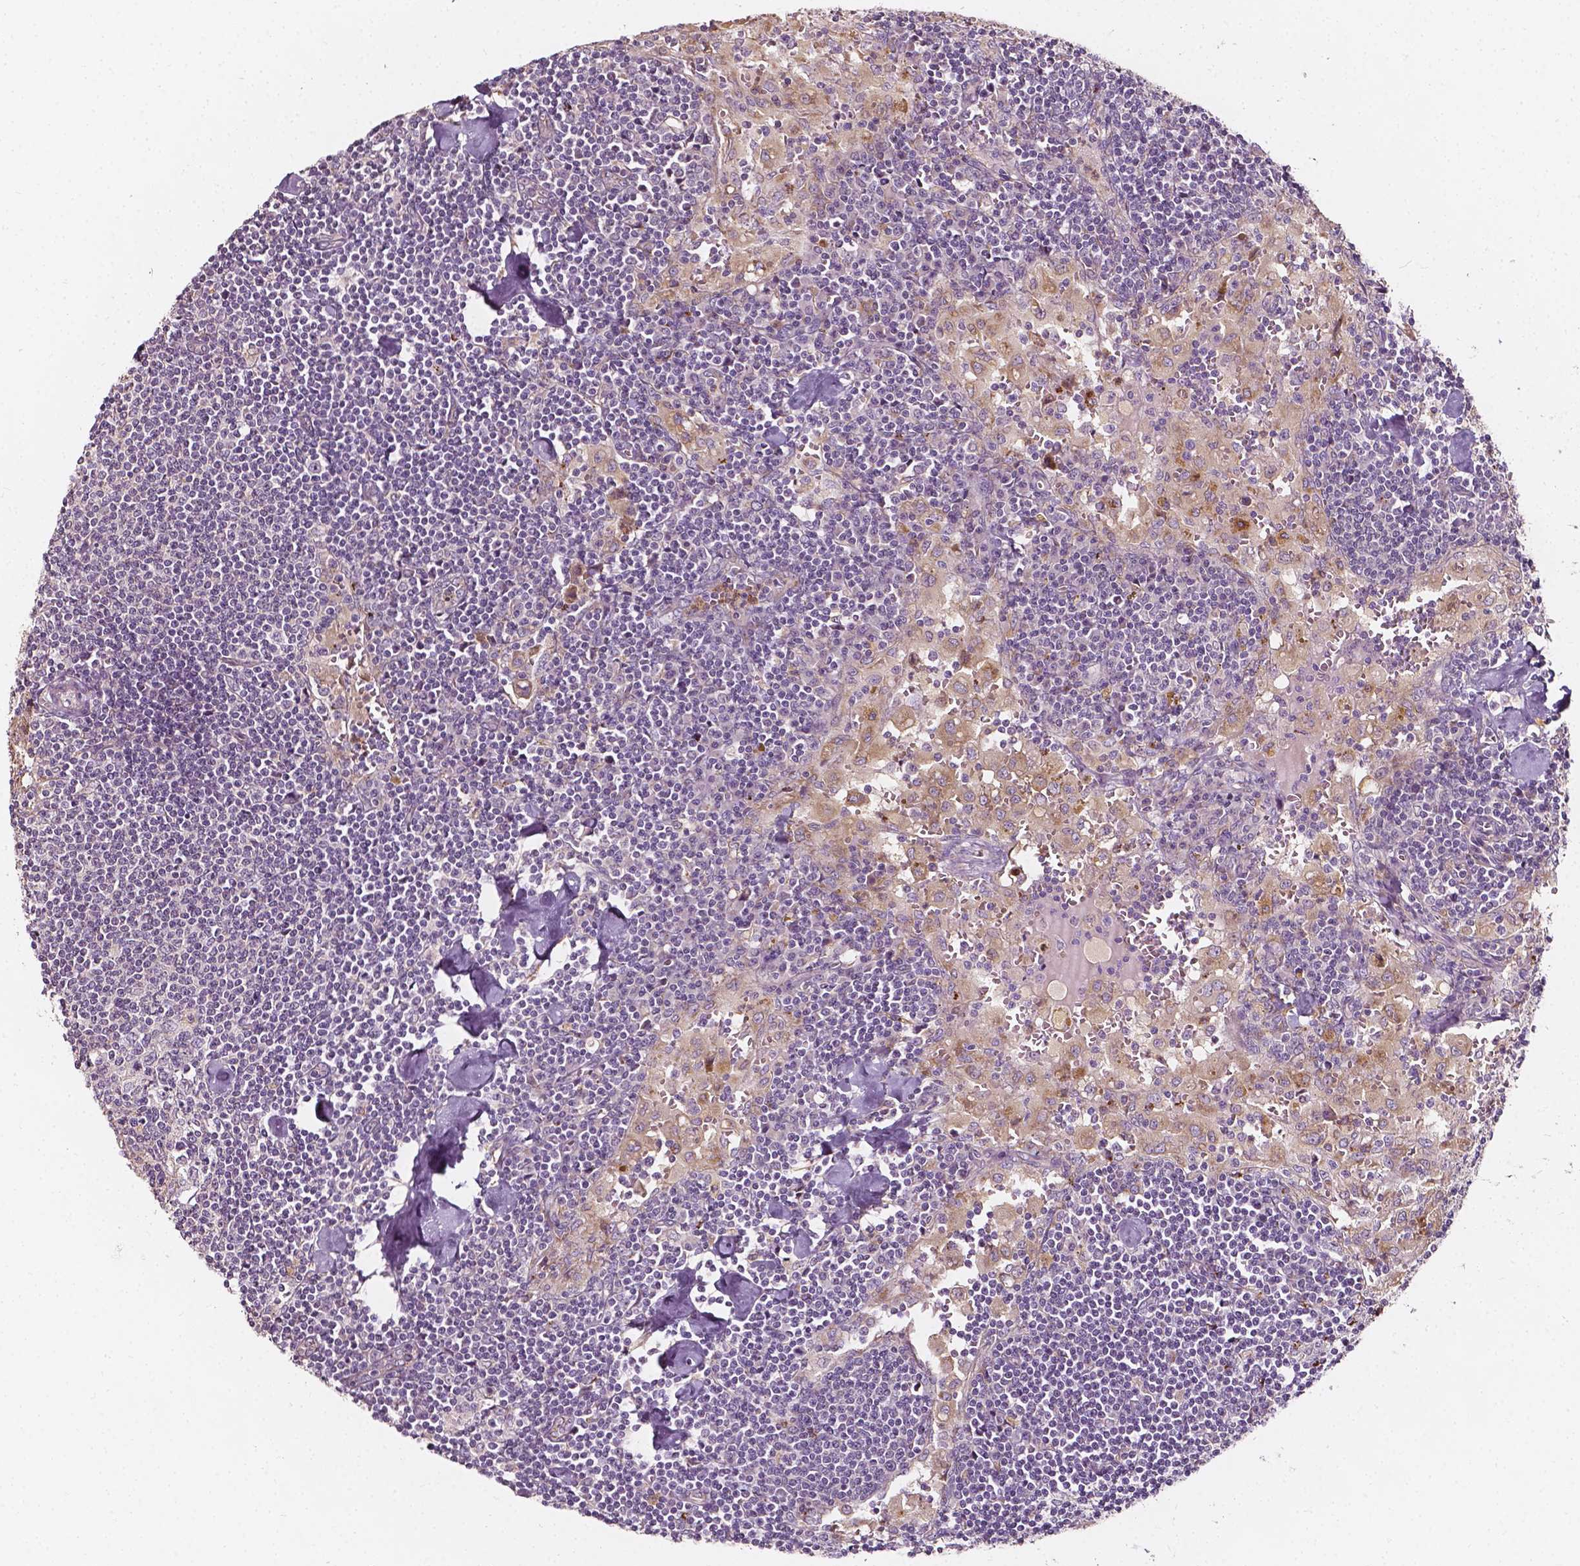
{"staining": {"intensity": "negative", "quantity": "none", "location": "none"}, "tissue": "lymph node", "cell_type": "Germinal center cells", "image_type": "normal", "snomed": [{"axis": "morphology", "description": "Normal tissue, NOS"}, {"axis": "topography", "description": "Lymph node"}], "caption": "The micrograph exhibits no staining of germinal center cells in unremarkable lymph node. Brightfield microscopy of immunohistochemistry stained with DAB (brown) and hematoxylin (blue), captured at high magnification.", "gene": "NPC1L1", "patient": {"sex": "male", "age": 55}}